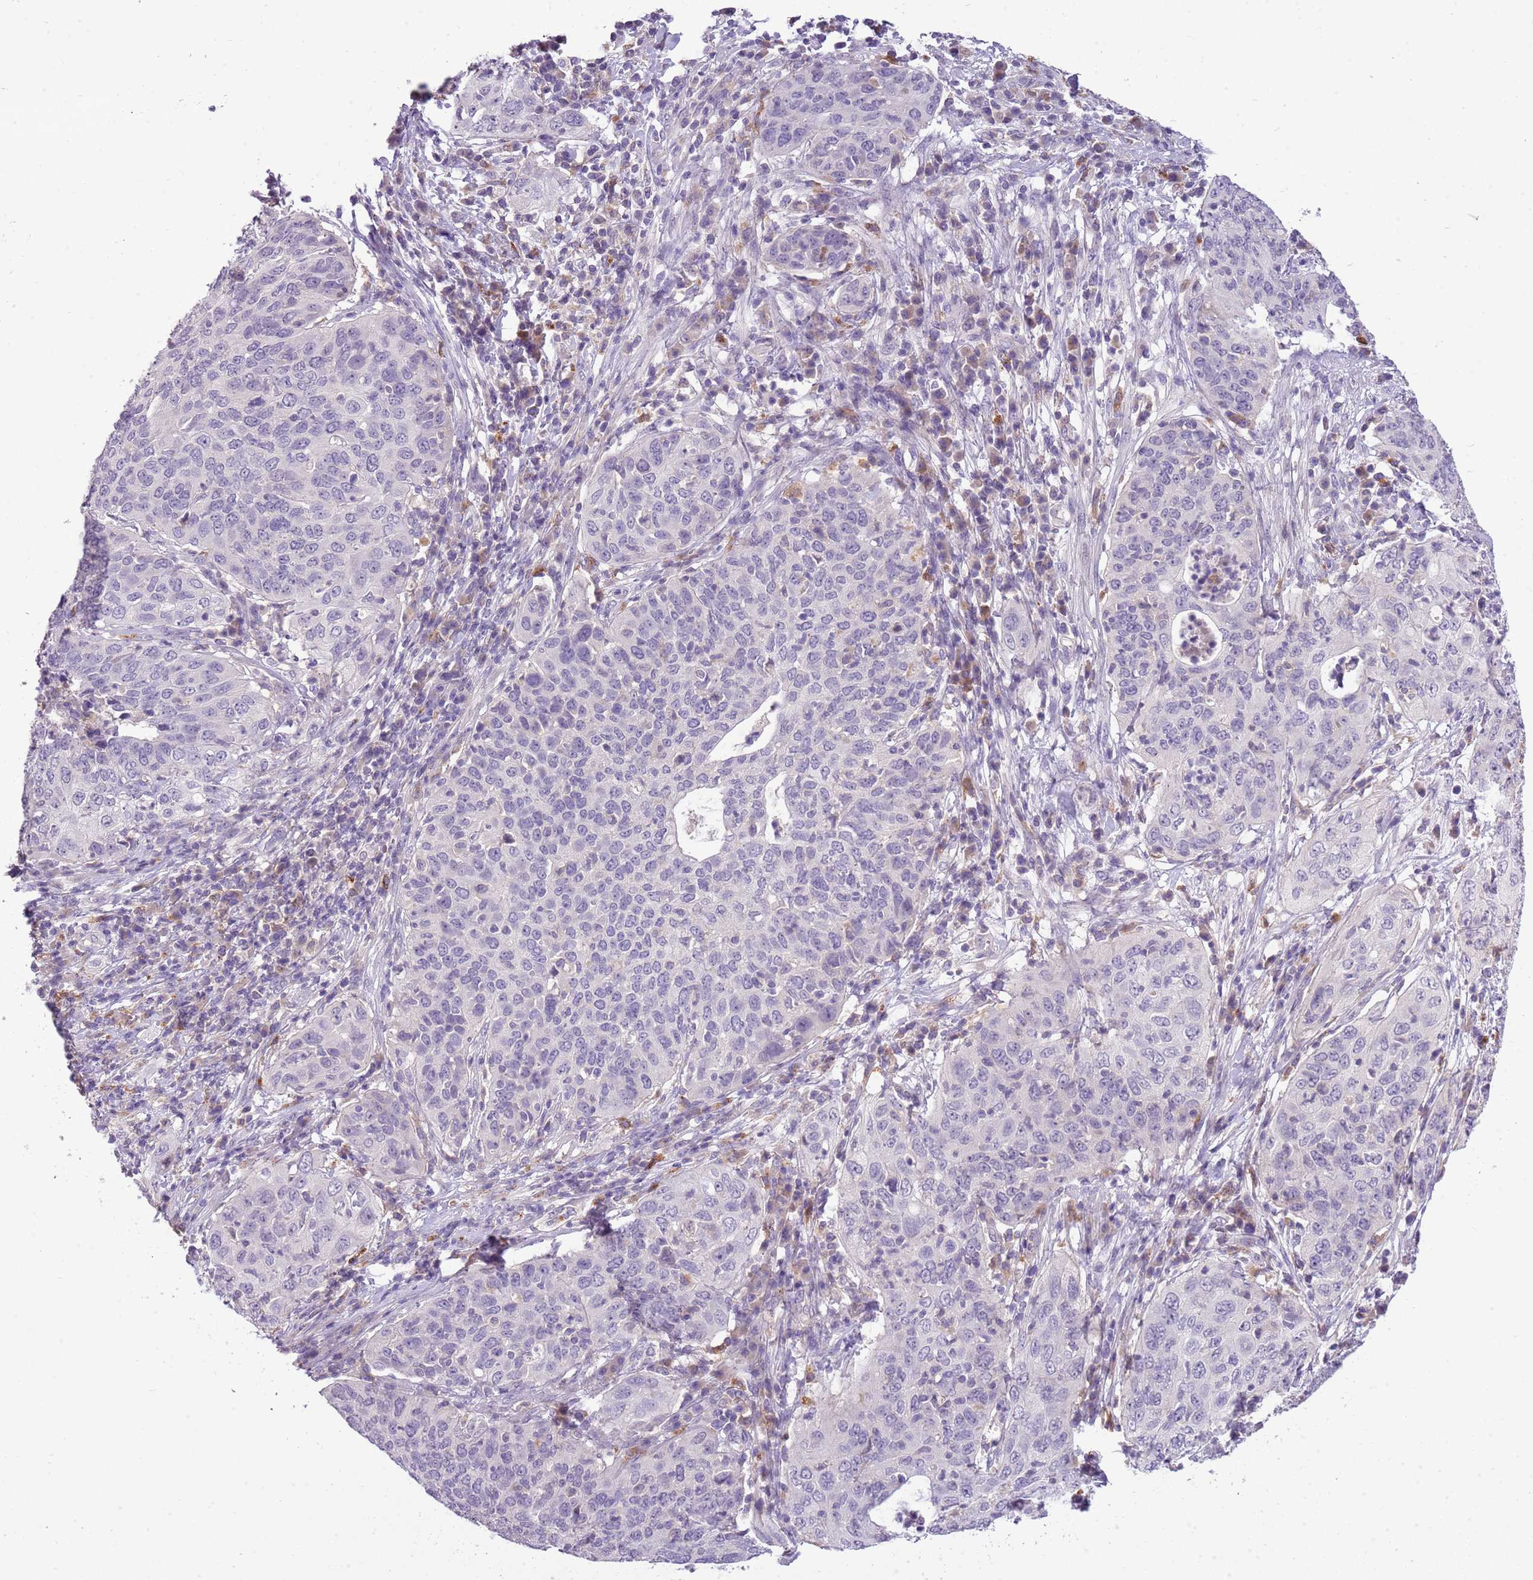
{"staining": {"intensity": "negative", "quantity": "none", "location": "none"}, "tissue": "cervical cancer", "cell_type": "Tumor cells", "image_type": "cancer", "snomed": [{"axis": "morphology", "description": "Squamous cell carcinoma, NOS"}, {"axis": "topography", "description": "Cervix"}], "caption": "Micrograph shows no significant protein expression in tumor cells of cervical cancer. (DAB (3,3'-diaminobenzidine) IHC visualized using brightfield microscopy, high magnification).", "gene": "SCAMP5", "patient": {"sex": "female", "age": 36}}